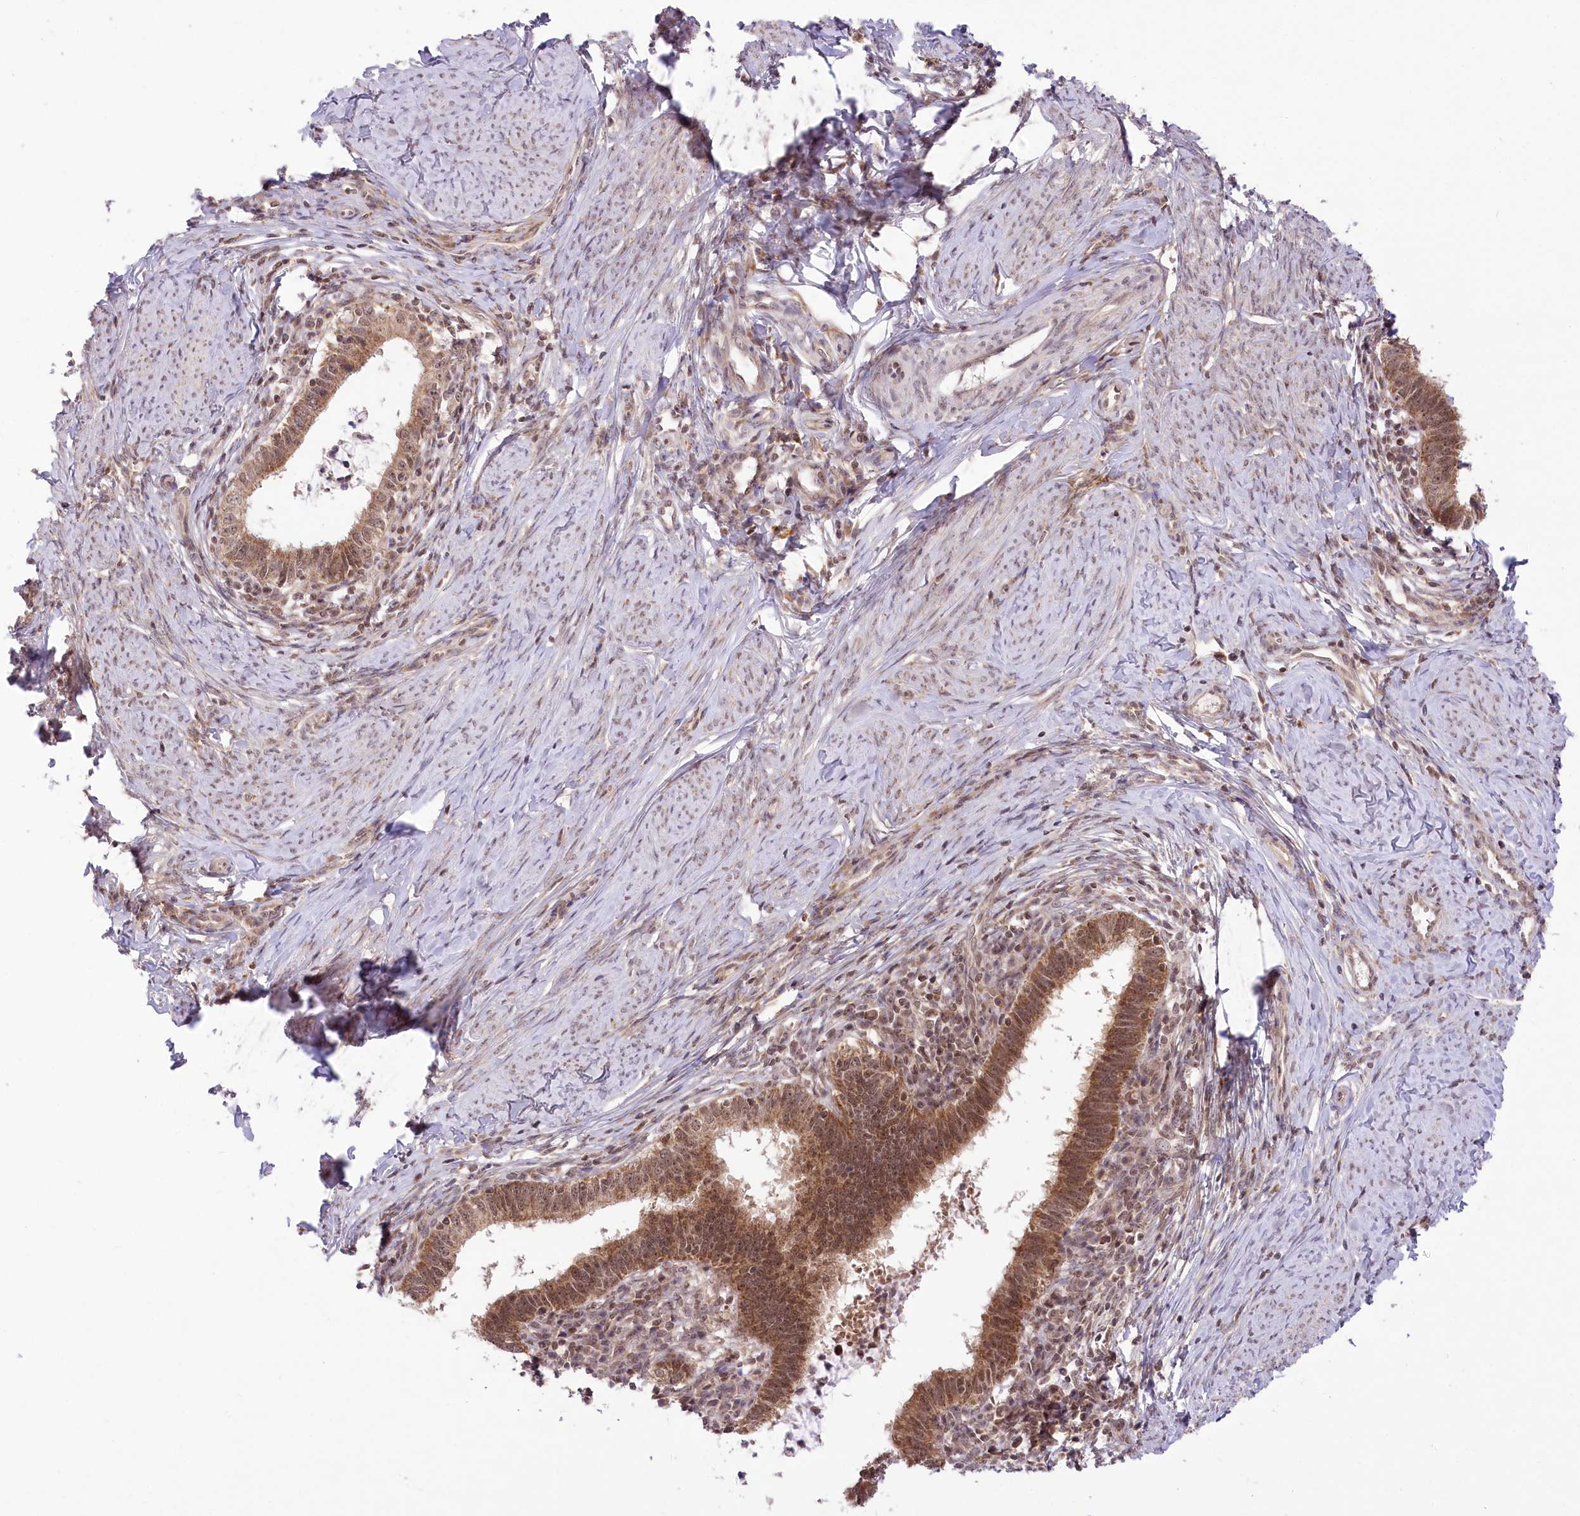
{"staining": {"intensity": "moderate", "quantity": ">75%", "location": "cytoplasmic/membranous,nuclear"}, "tissue": "cervical cancer", "cell_type": "Tumor cells", "image_type": "cancer", "snomed": [{"axis": "morphology", "description": "Adenocarcinoma, NOS"}, {"axis": "topography", "description": "Cervix"}], "caption": "Tumor cells exhibit moderate cytoplasmic/membranous and nuclear positivity in about >75% of cells in cervical cancer (adenocarcinoma).", "gene": "ZMAT2", "patient": {"sex": "female", "age": 36}}